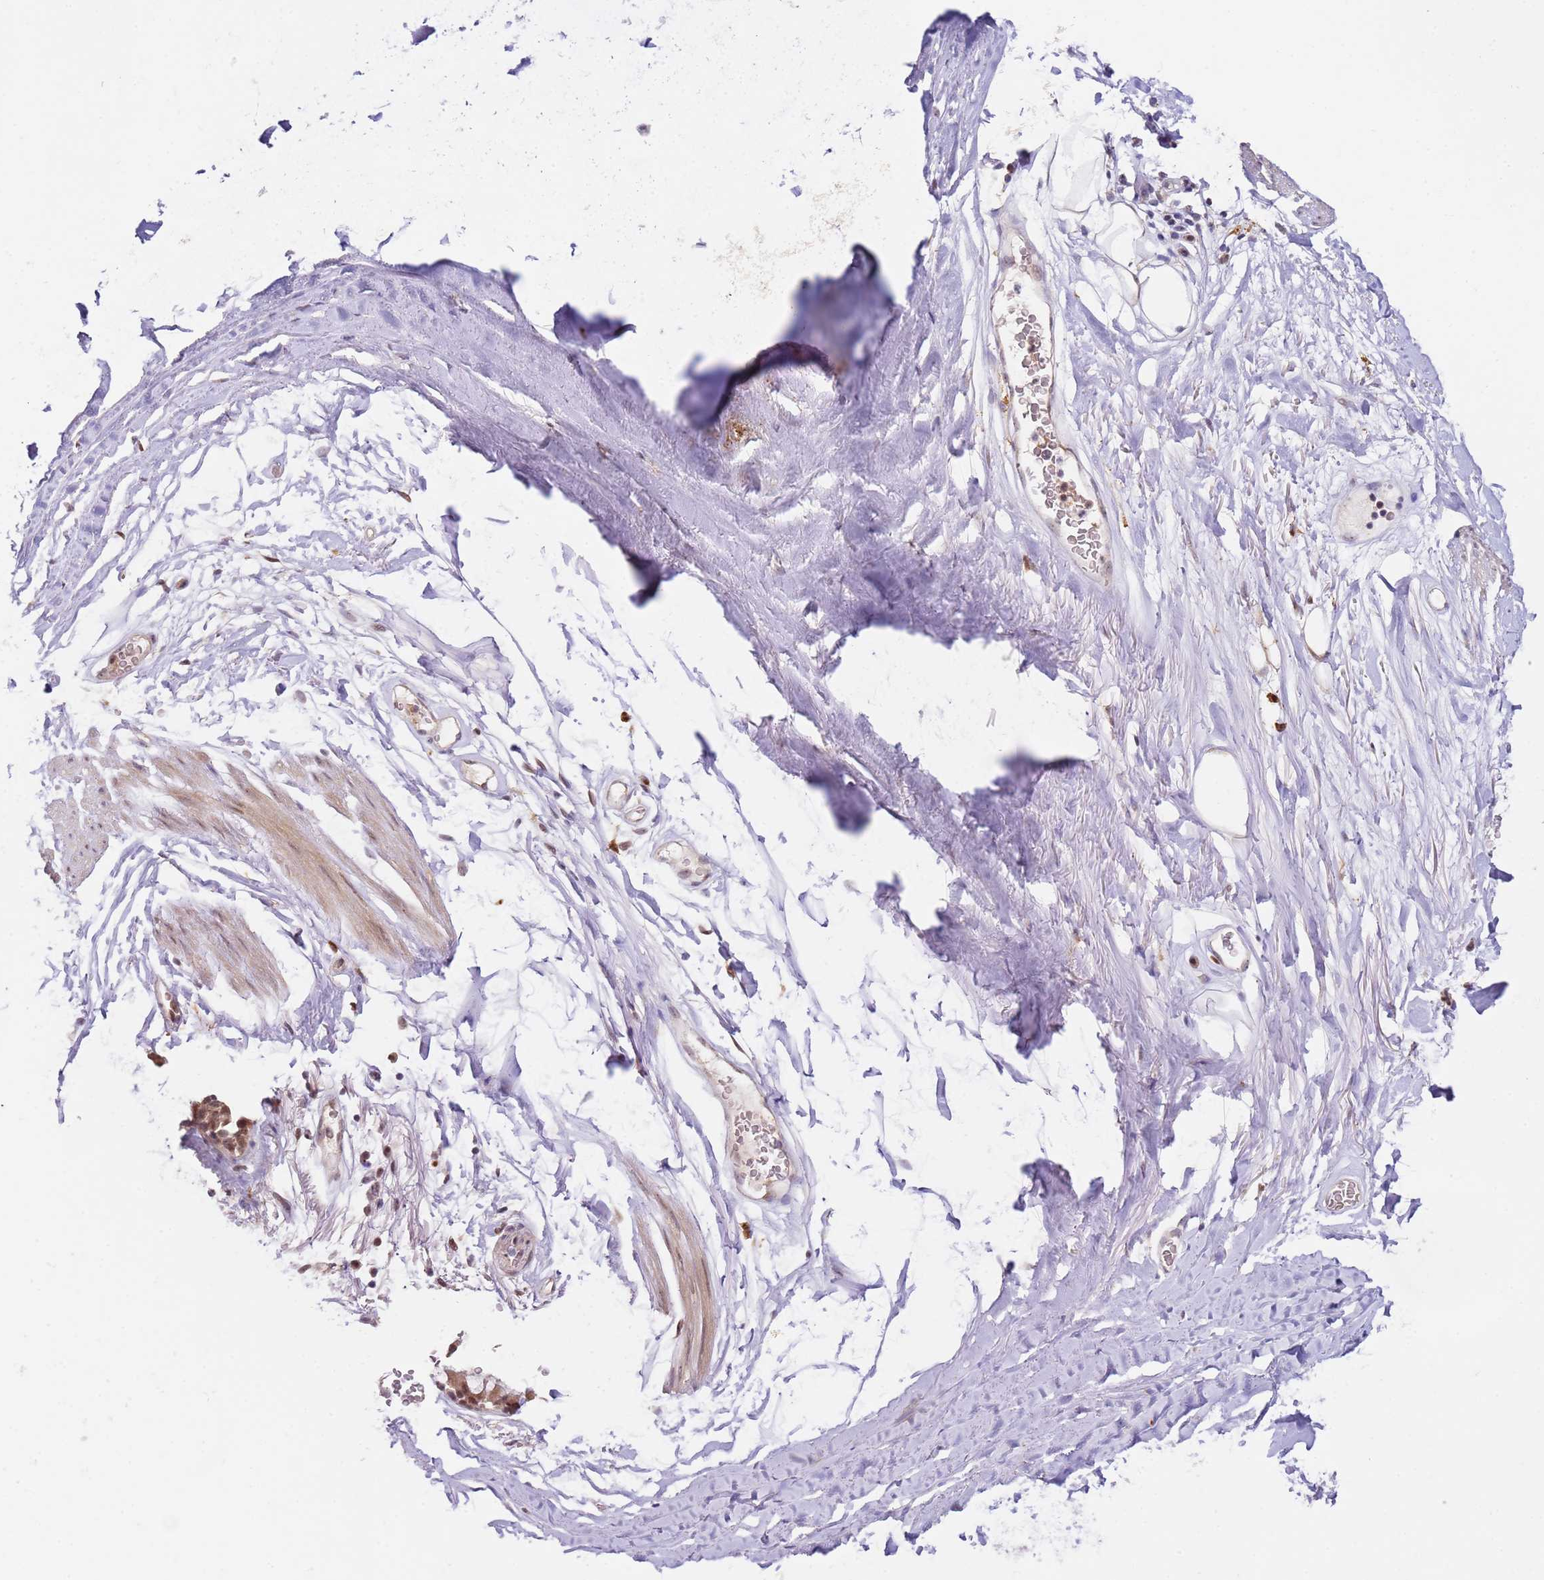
{"staining": {"intensity": "negative", "quantity": "none", "location": "none"}, "tissue": "adipose tissue", "cell_type": "Adipocytes", "image_type": "normal", "snomed": [{"axis": "morphology", "description": "Normal tissue, NOS"}, {"axis": "topography", "description": "Lymph node"}, {"axis": "topography", "description": "Bronchus"}], "caption": "This is an immunohistochemistry histopathology image of normal human adipose tissue. There is no positivity in adipocytes.", "gene": "LGALSL", "patient": {"sex": "male", "age": 63}}